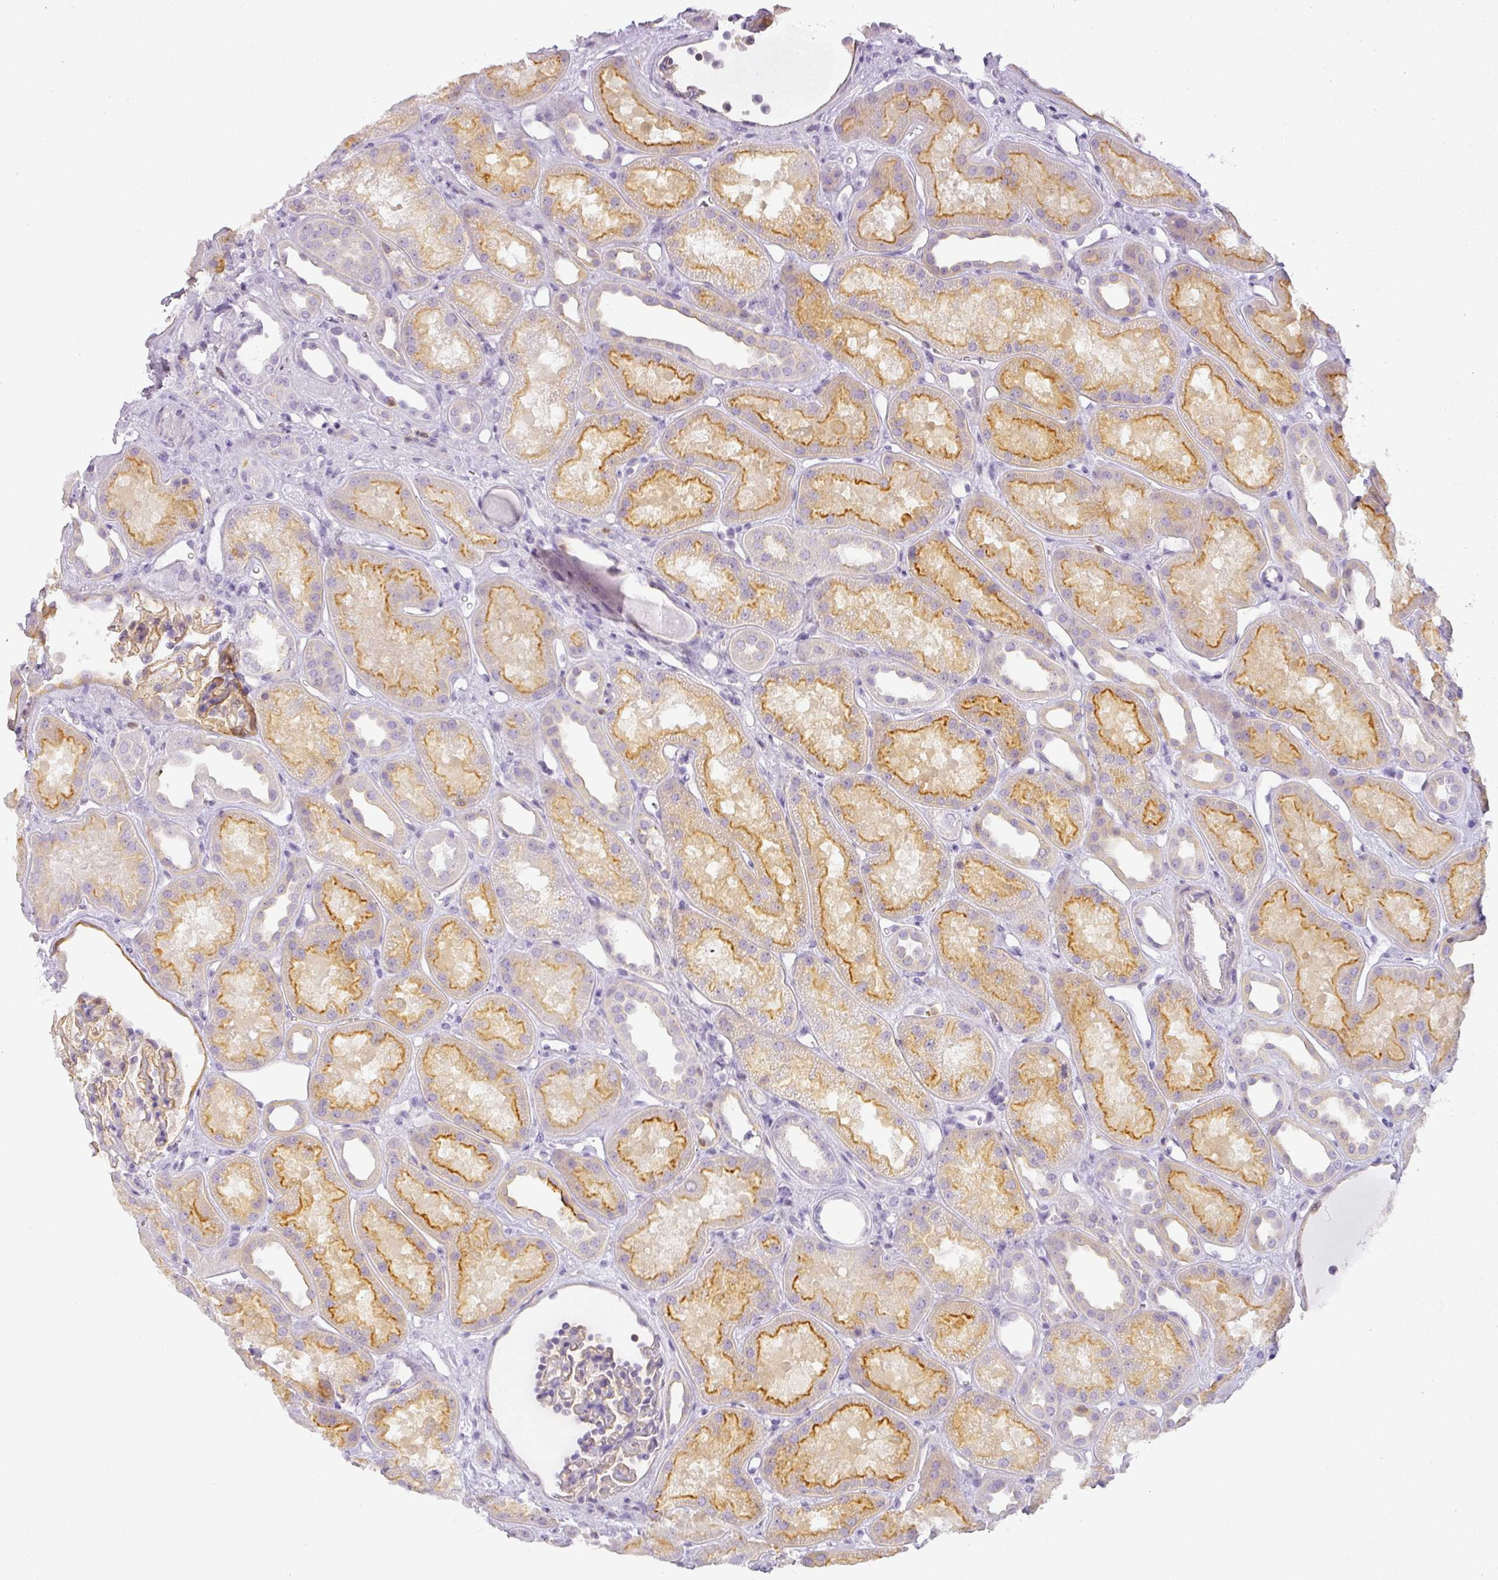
{"staining": {"intensity": "weak", "quantity": "<25%", "location": "cytoplasmic/membranous"}, "tissue": "kidney", "cell_type": "Cells in glomeruli", "image_type": "normal", "snomed": [{"axis": "morphology", "description": "Normal tissue, NOS"}, {"axis": "topography", "description": "Kidney"}], "caption": "Immunohistochemistry of benign kidney shows no staining in cells in glomeruli.", "gene": "TMEM42", "patient": {"sex": "male", "age": 61}}